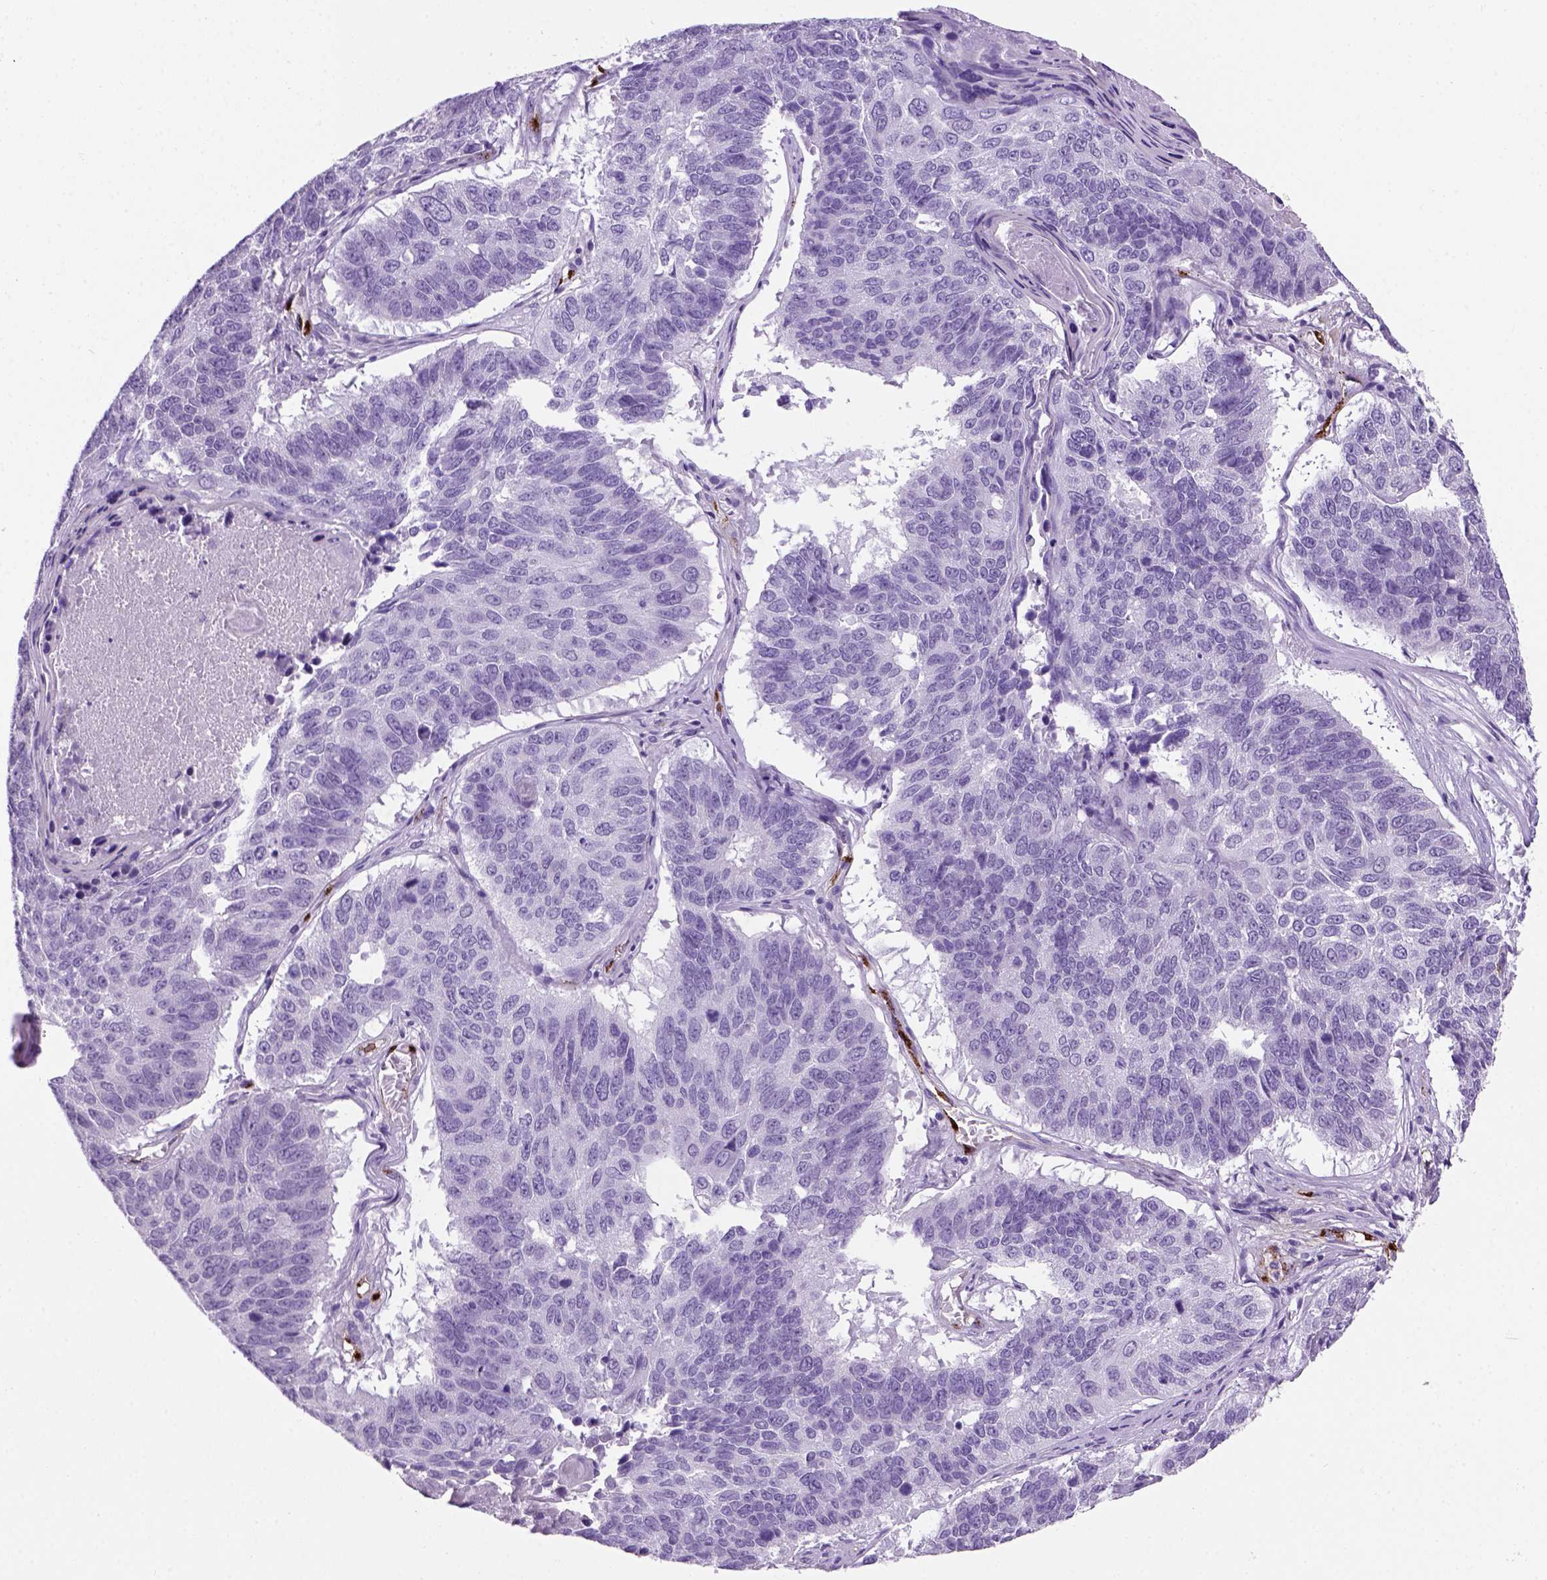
{"staining": {"intensity": "negative", "quantity": "none", "location": "none"}, "tissue": "lung cancer", "cell_type": "Tumor cells", "image_type": "cancer", "snomed": [{"axis": "morphology", "description": "Squamous cell carcinoma, NOS"}, {"axis": "topography", "description": "Lung"}], "caption": "An immunohistochemistry (IHC) image of squamous cell carcinoma (lung) is shown. There is no staining in tumor cells of squamous cell carcinoma (lung).", "gene": "VWF", "patient": {"sex": "male", "age": 73}}